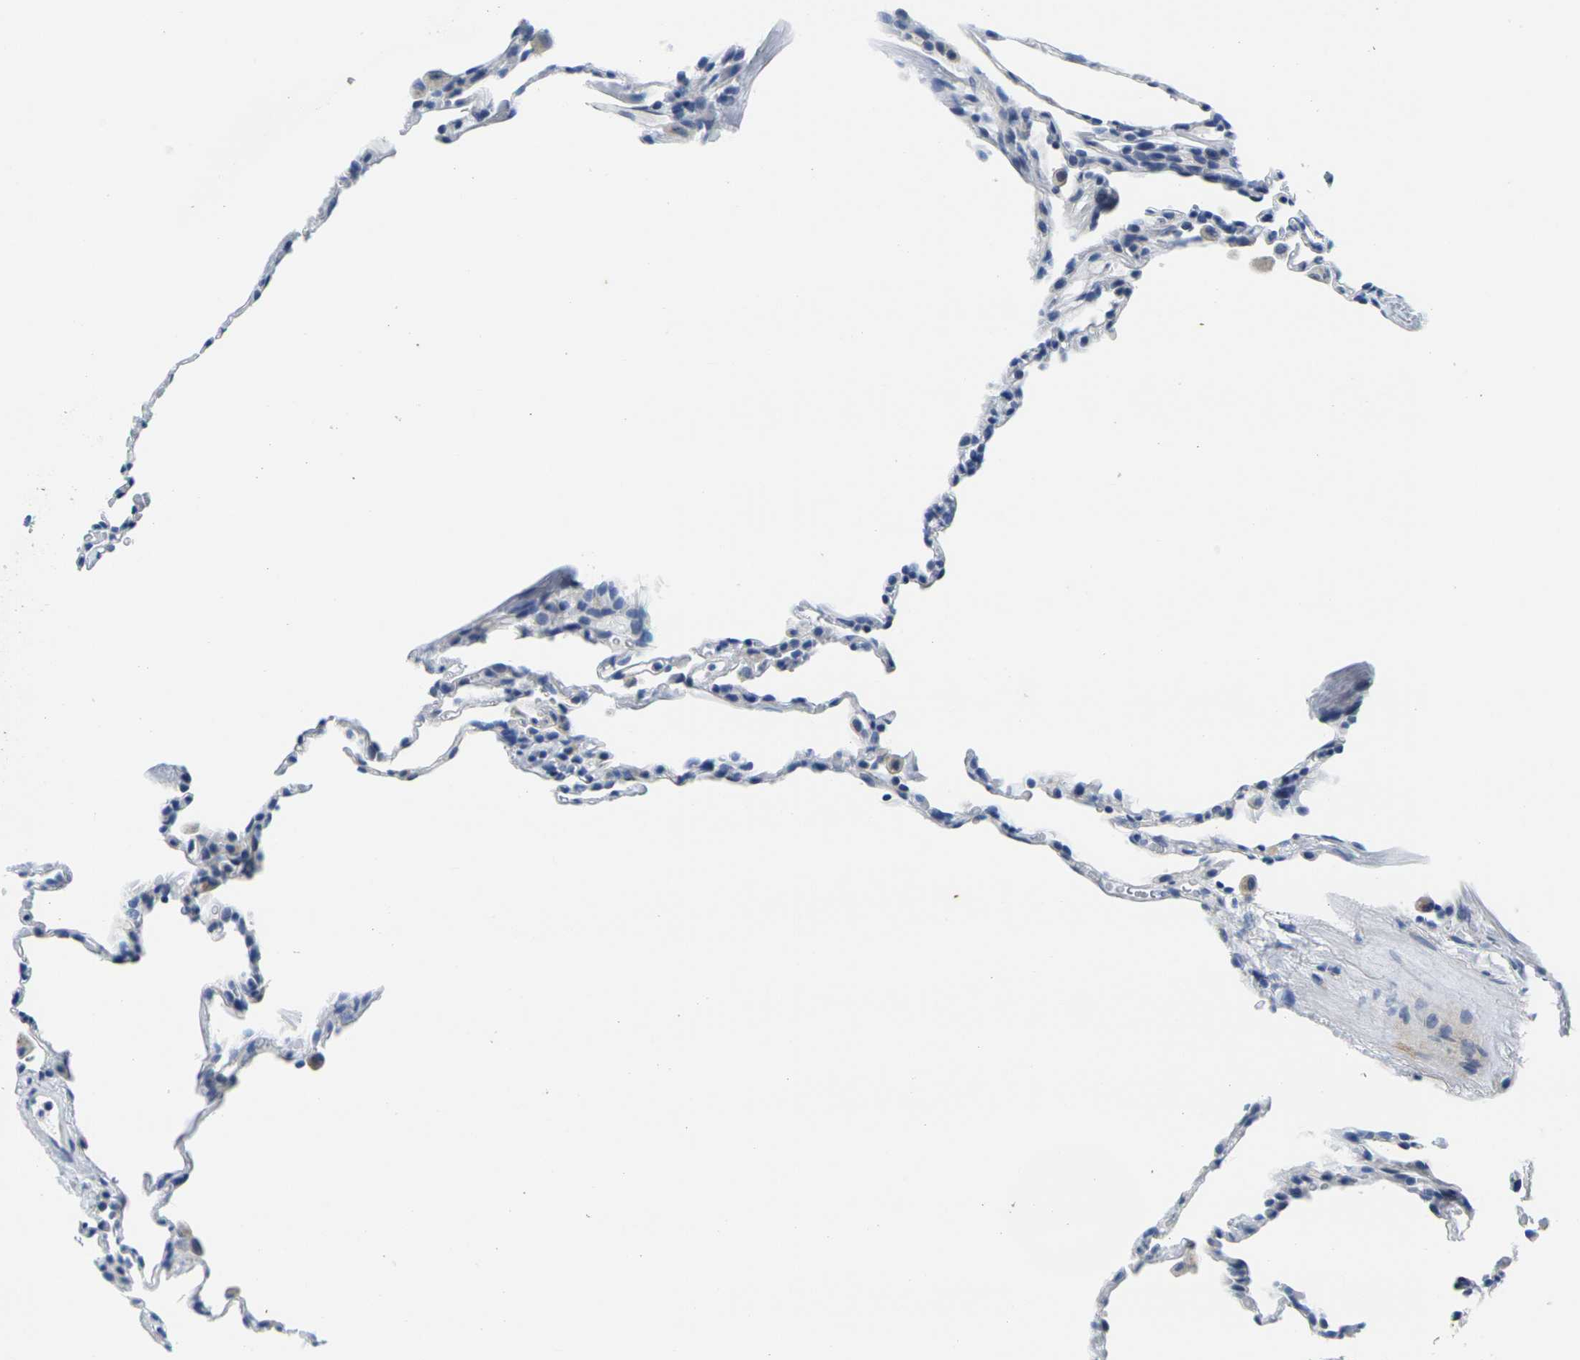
{"staining": {"intensity": "negative", "quantity": "none", "location": "none"}, "tissue": "lung", "cell_type": "Alveolar cells", "image_type": "normal", "snomed": [{"axis": "morphology", "description": "Normal tissue, NOS"}, {"axis": "topography", "description": "Lung"}], "caption": "The immunohistochemistry (IHC) photomicrograph has no significant staining in alveolar cells of lung. (Brightfield microscopy of DAB IHC at high magnification).", "gene": "CRK", "patient": {"sex": "male", "age": 59}}